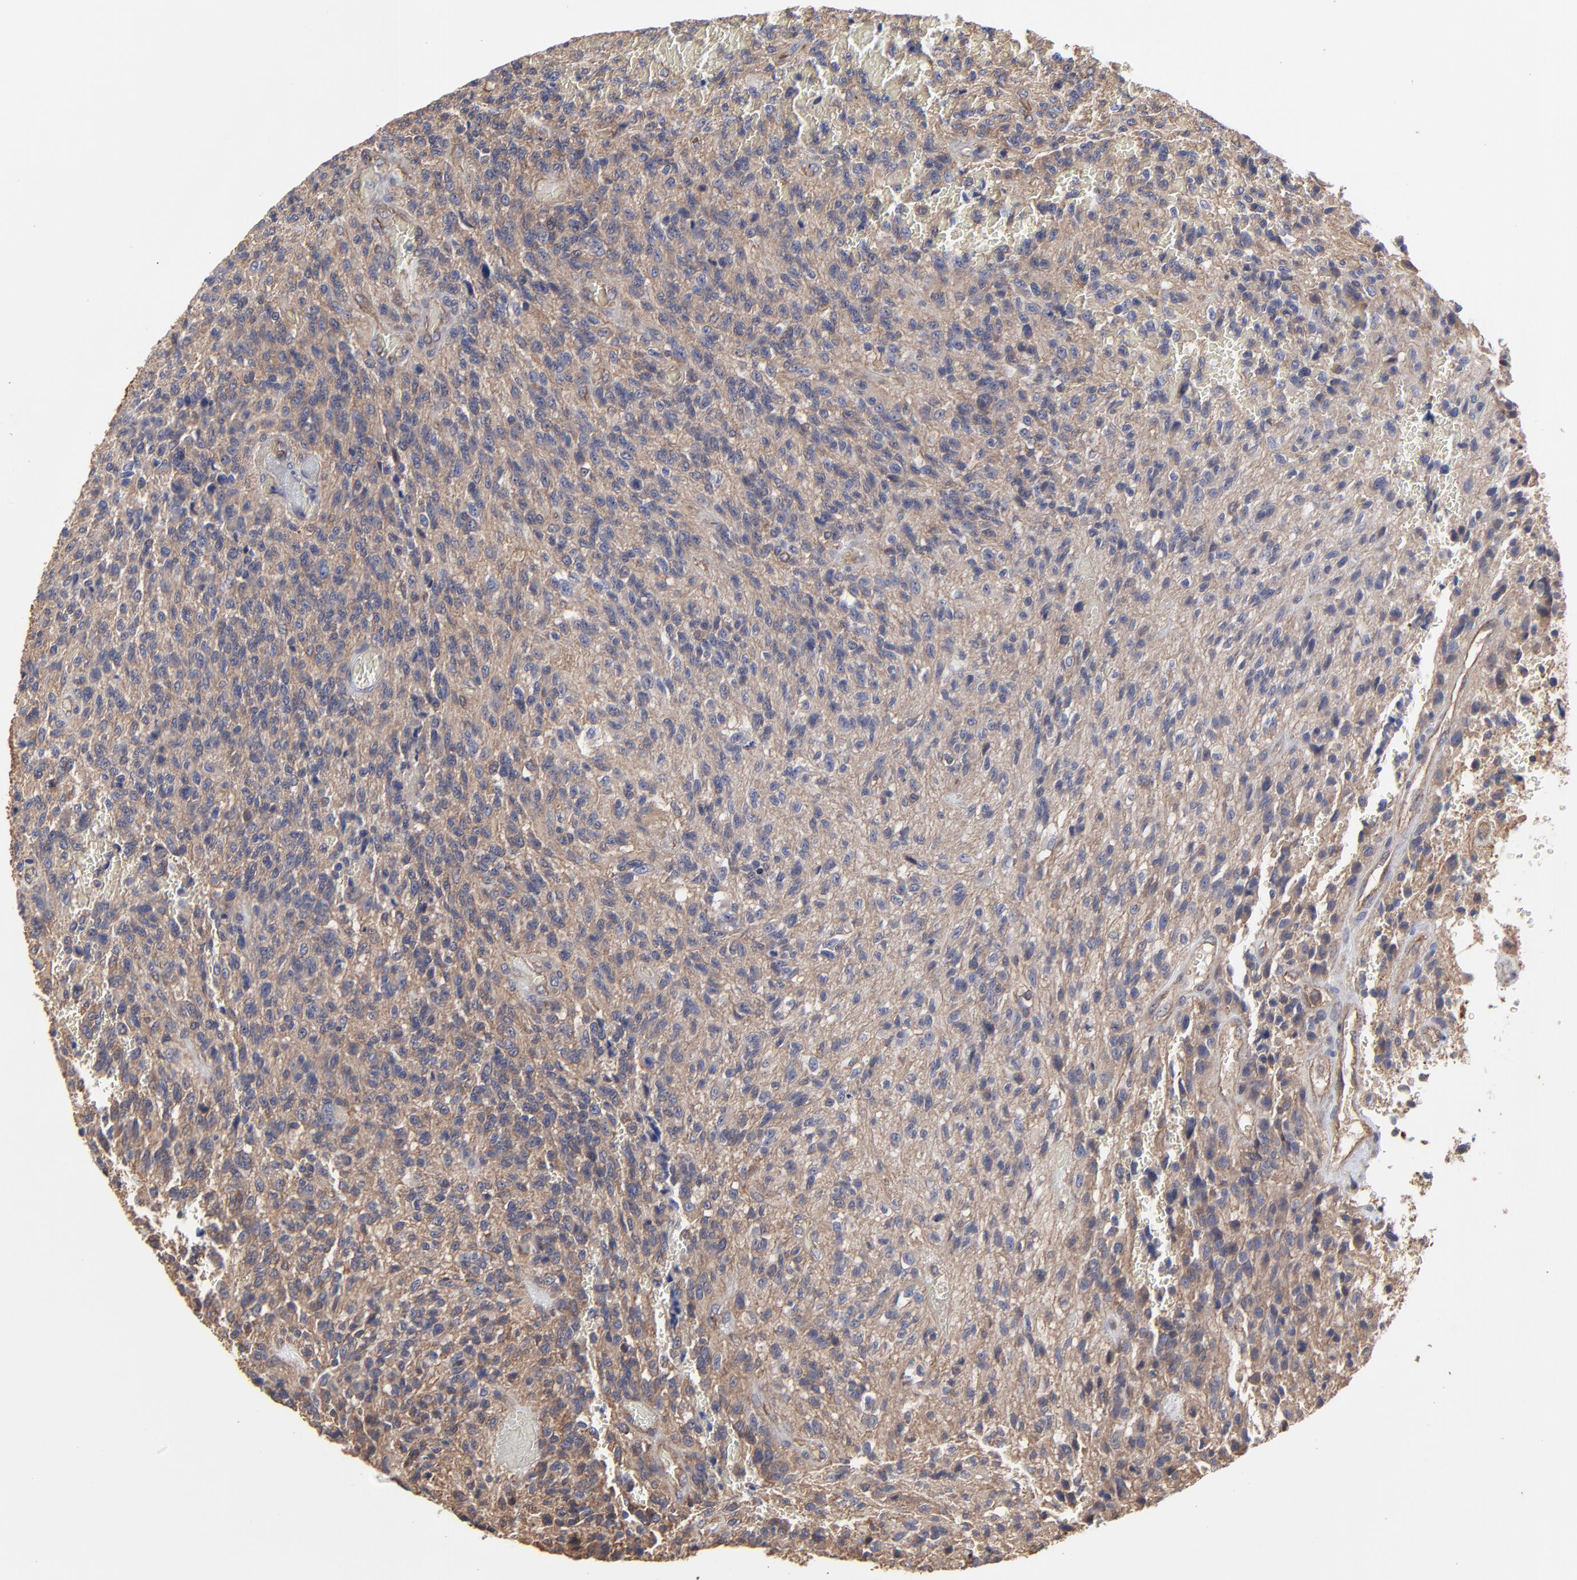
{"staining": {"intensity": "moderate", "quantity": ">75%", "location": "cytoplasmic/membranous"}, "tissue": "glioma", "cell_type": "Tumor cells", "image_type": "cancer", "snomed": [{"axis": "morphology", "description": "Normal tissue, NOS"}, {"axis": "morphology", "description": "Glioma, malignant, High grade"}, {"axis": "topography", "description": "Cerebral cortex"}], "caption": "Brown immunohistochemical staining in glioma demonstrates moderate cytoplasmic/membranous expression in about >75% of tumor cells. The protein is stained brown, and the nuclei are stained in blue (DAB IHC with brightfield microscopy, high magnification).", "gene": "ARMT1", "patient": {"sex": "male", "age": 56}}